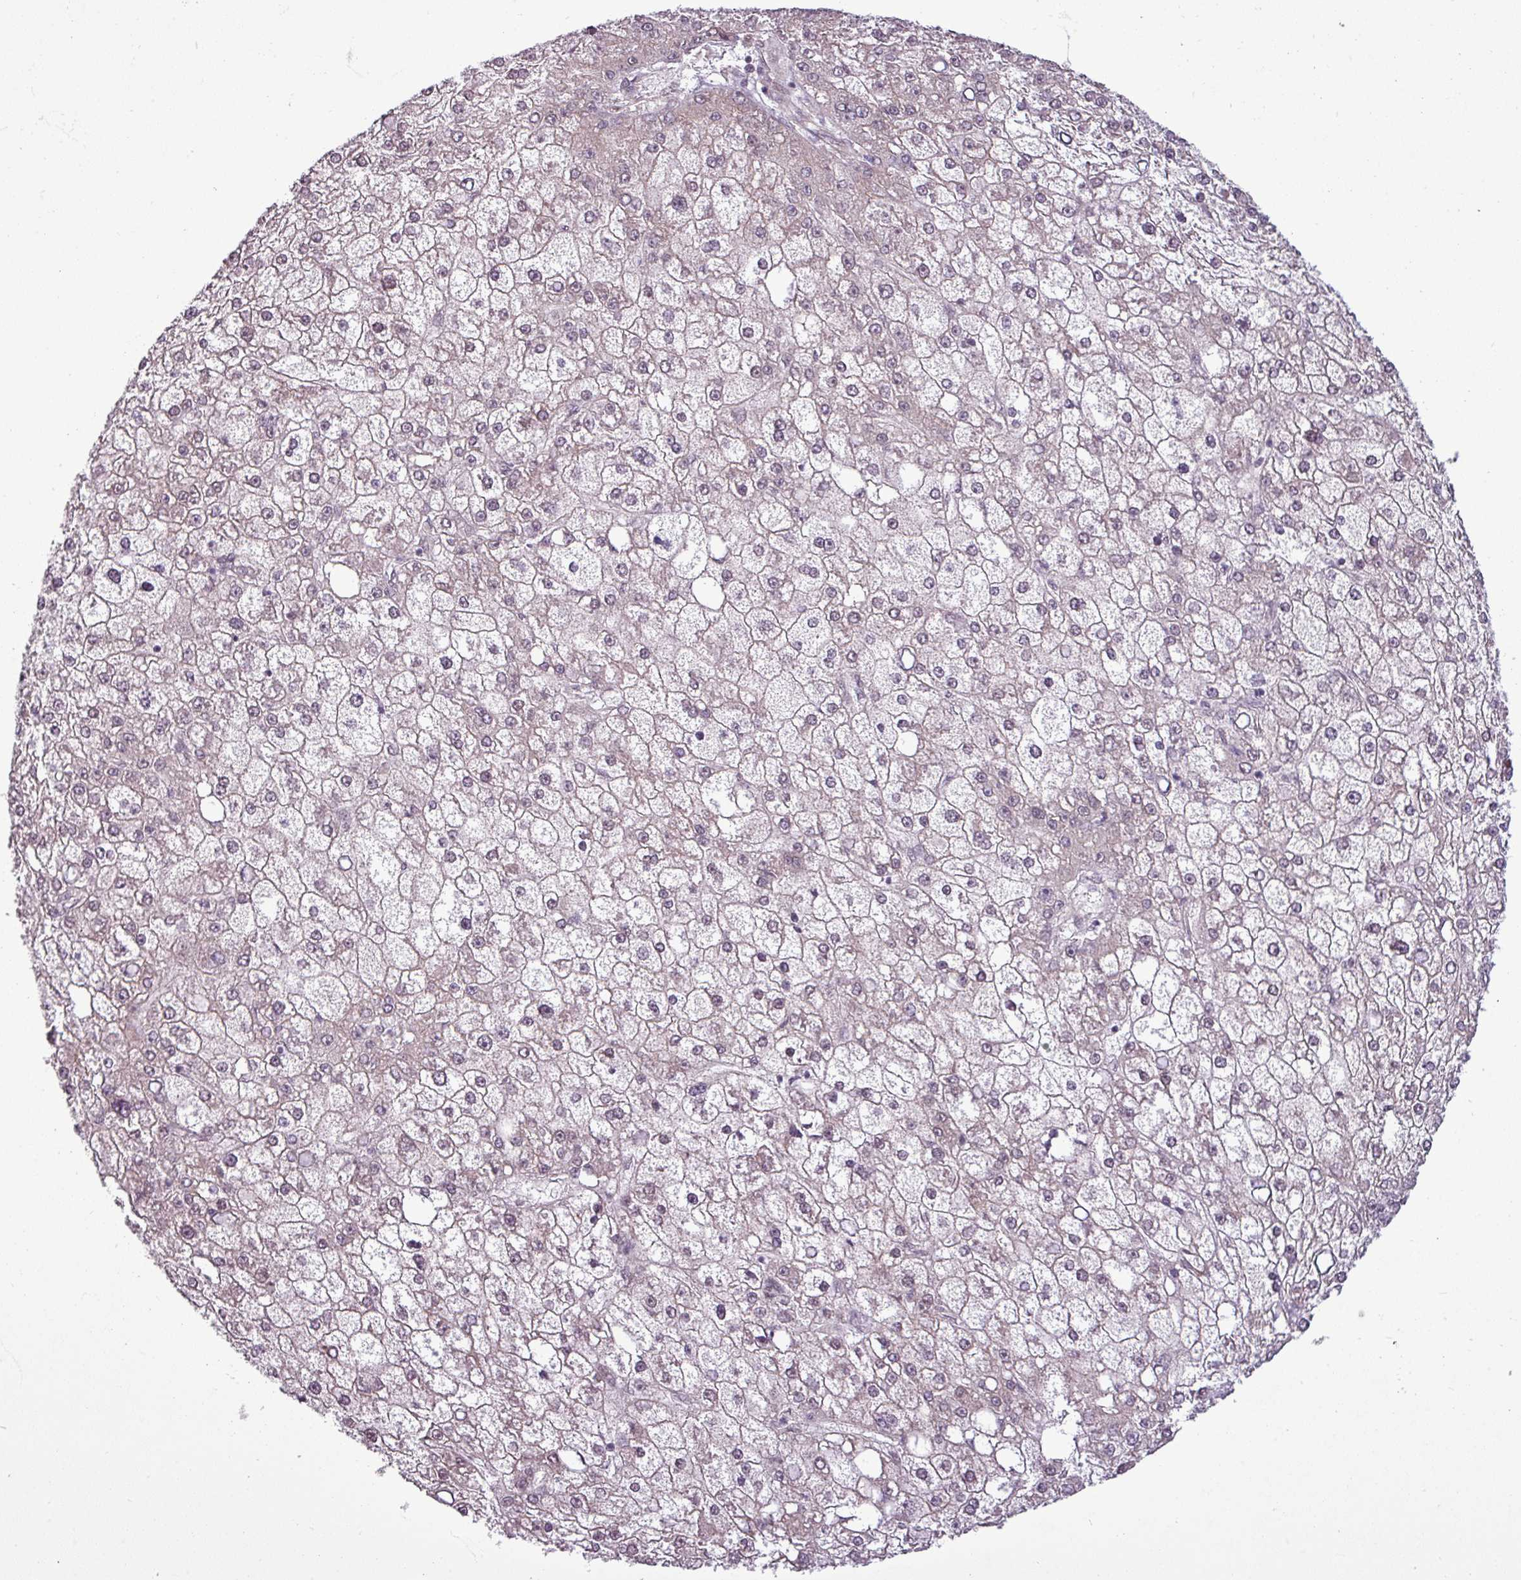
{"staining": {"intensity": "negative", "quantity": "none", "location": "none"}, "tissue": "liver cancer", "cell_type": "Tumor cells", "image_type": "cancer", "snomed": [{"axis": "morphology", "description": "Carcinoma, Hepatocellular, NOS"}, {"axis": "topography", "description": "Liver"}], "caption": "This histopathology image is of liver cancer stained with immunohistochemistry to label a protein in brown with the nuclei are counter-stained blue. There is no expression in tumor cells. (DAB (3,3'-diaminobenzidine) immunohistochemistry (IHC) visualized using brightfield microscopy, high magnification).", "gene": "GPT2", "patient": {"sex": "male", "age": 67}}